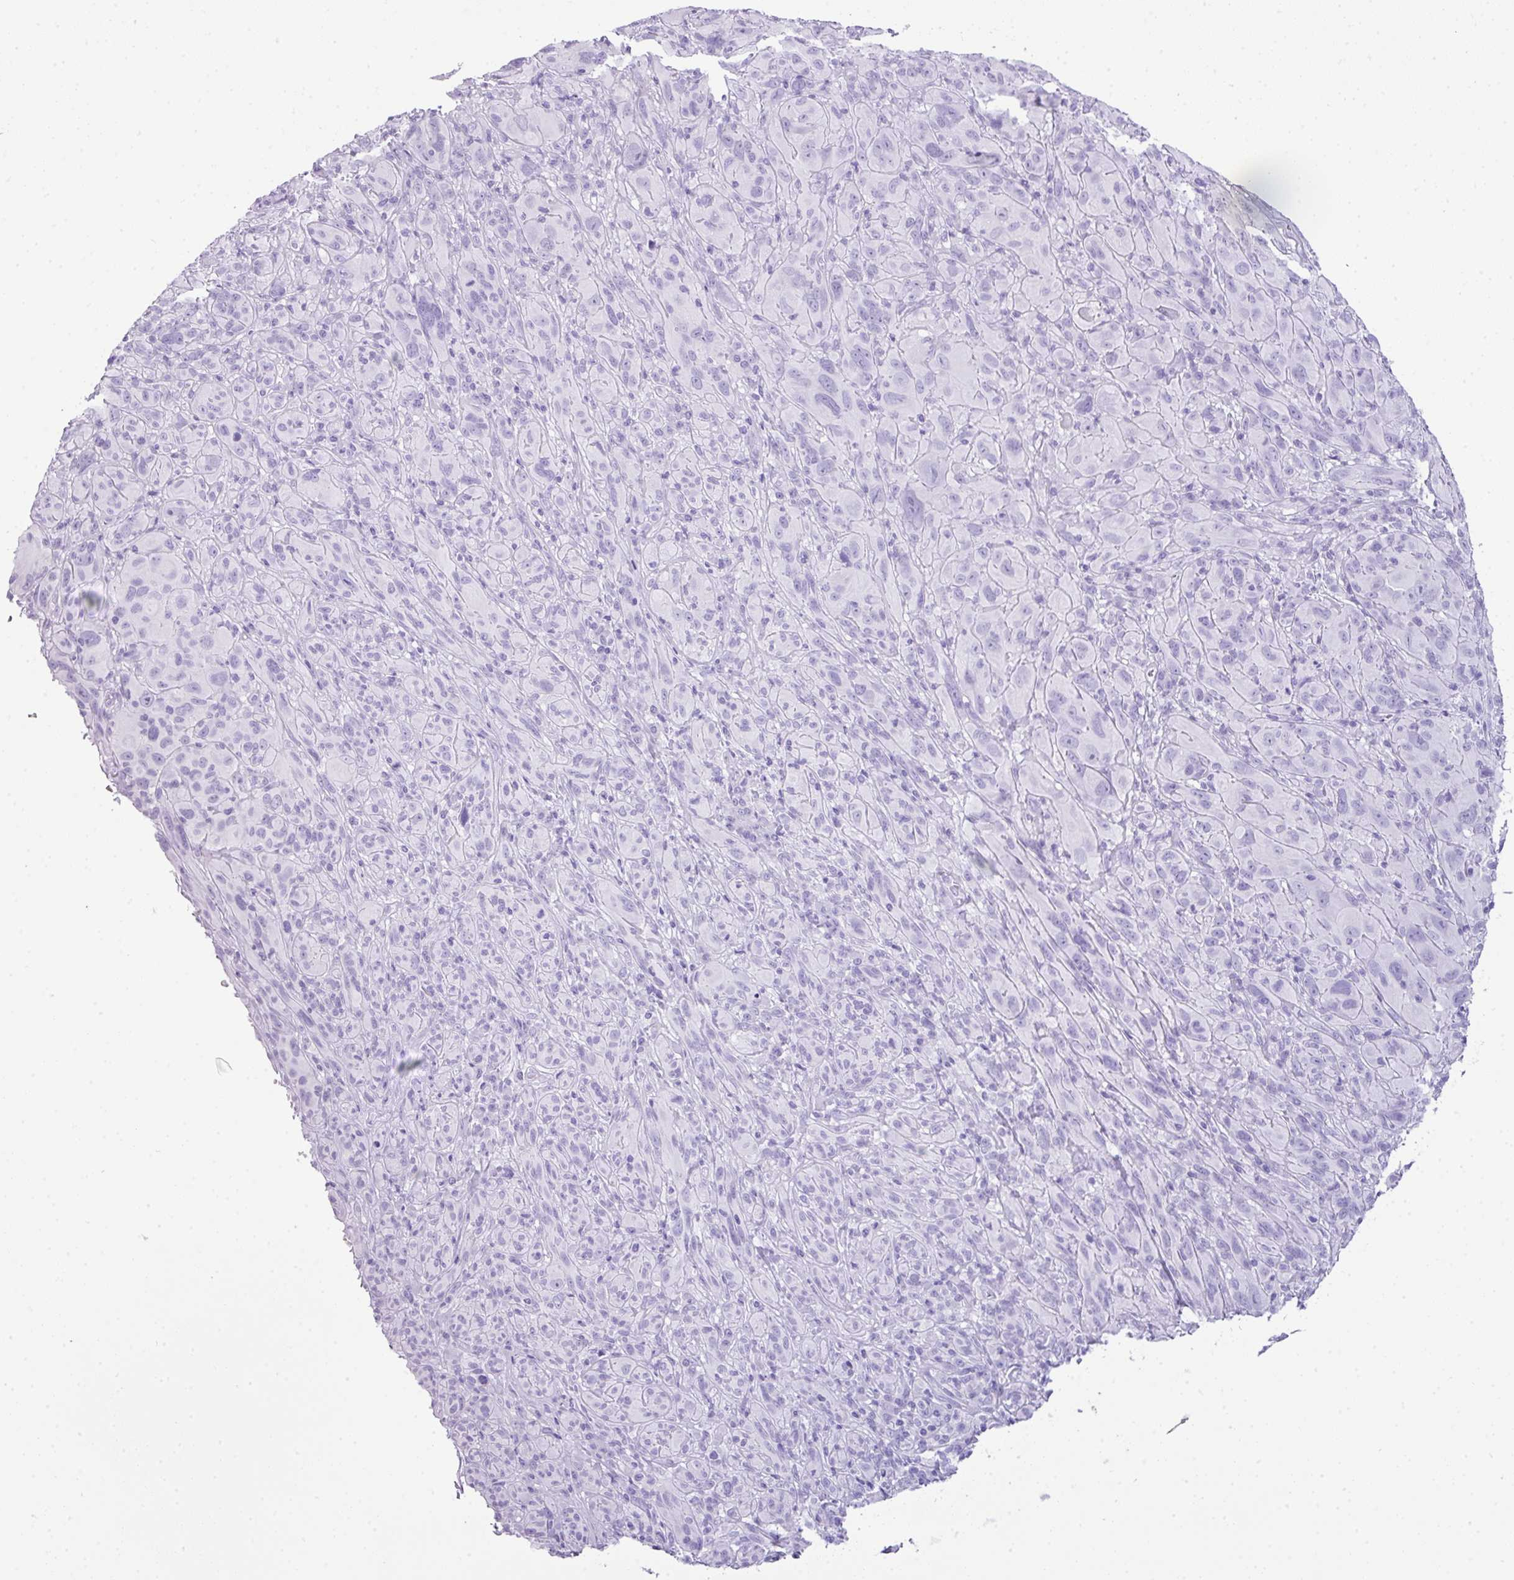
{"staining": {"intensity": "negative", "quantity": "none", "location": "none"}, "tissue": "melanoma", "cell_type": "Tumor cells", "image_type": "cancer", "snomed": [{"axis": "morphology", "description": "Malignant melanoma, NOS"}, {"axis": "topography", "description": "Skin of head"}], "caption": "Immunohistochemistry (IHC) image of melanoma stained for a protein (brown), which demonstrates no positivity in tumor cells. (DAB (3,3'-diaminobenzidine) immunohistochemistry (IHC), high magnification).", "gene": "TNP1", "patient": {"sex": "male", "age": 96}}